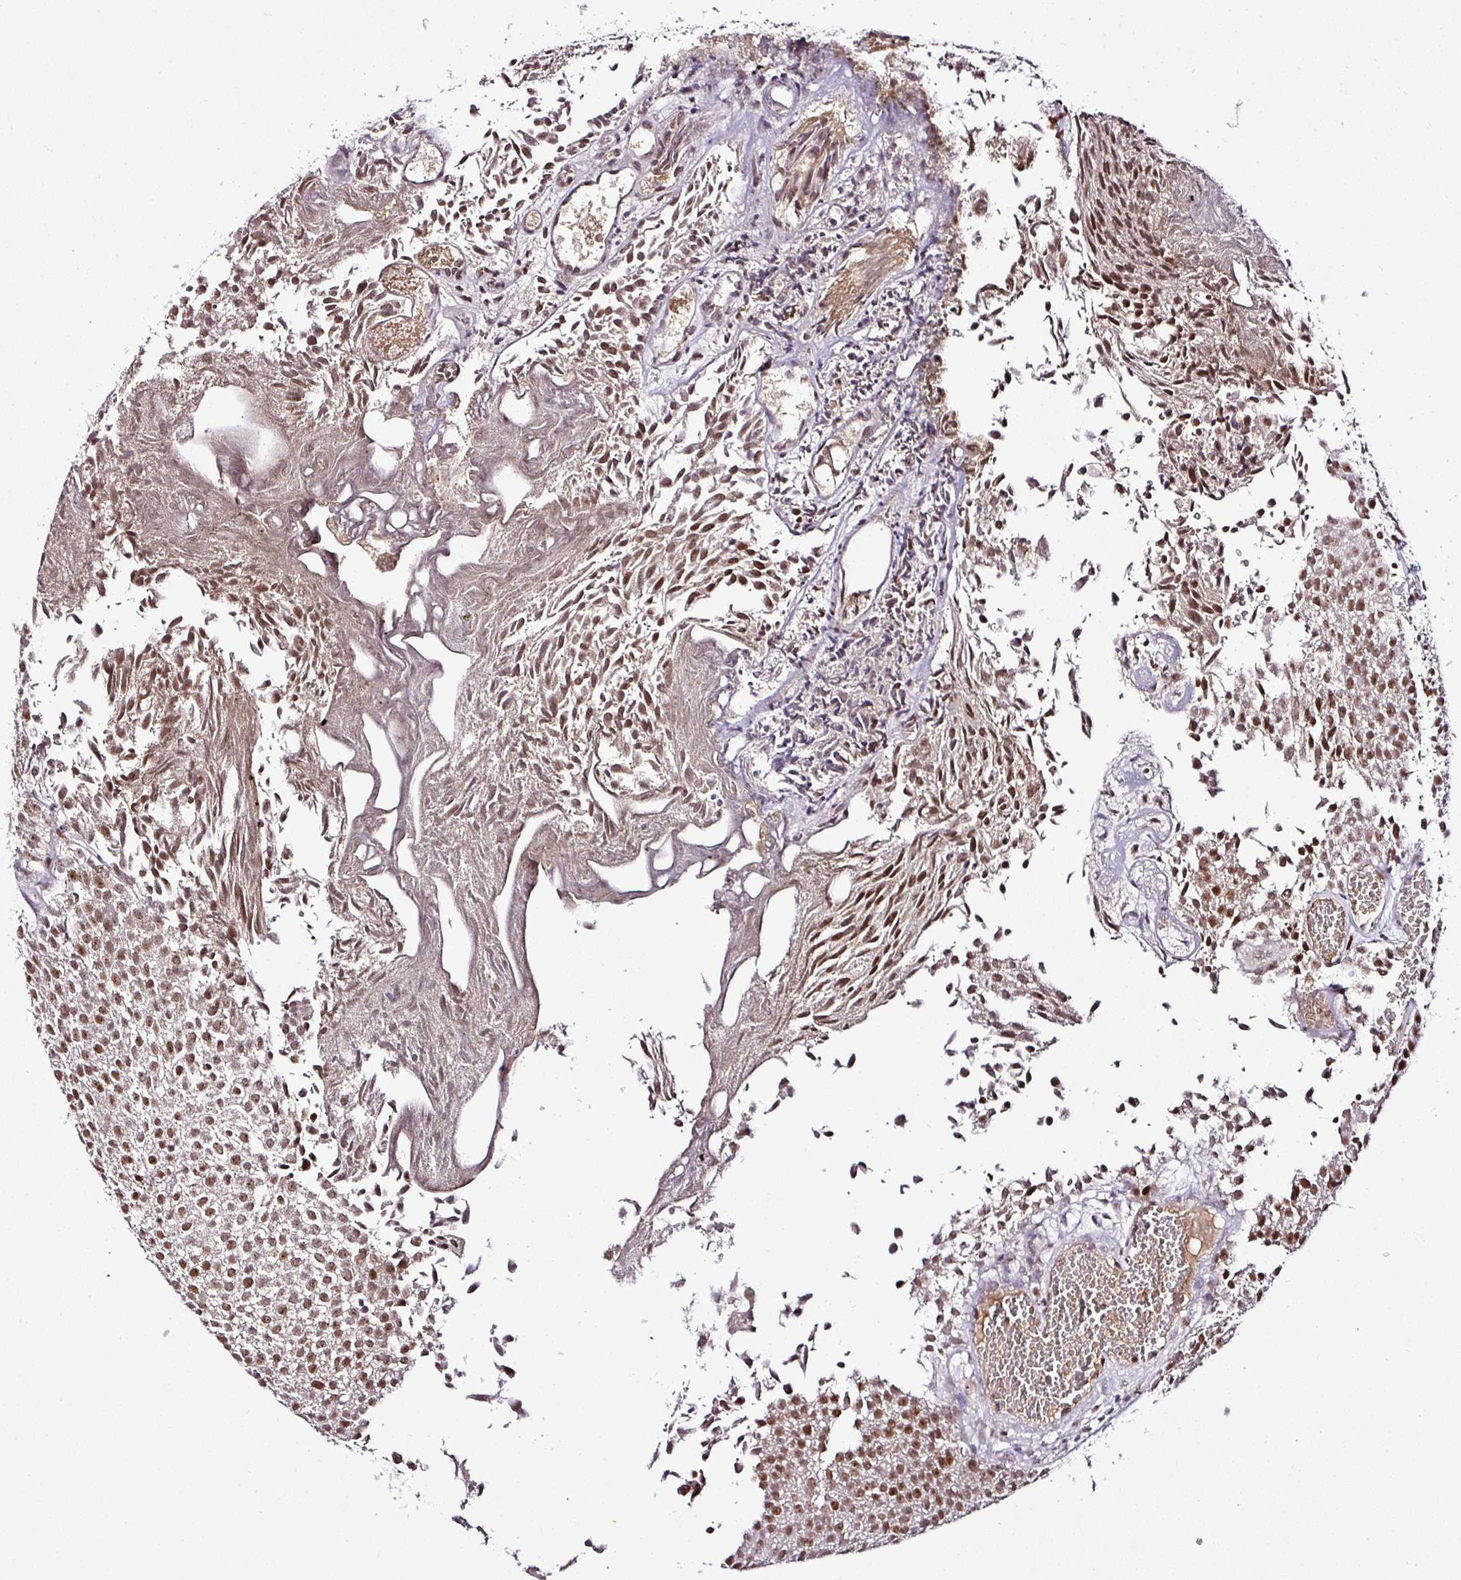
{"staining": {"intensity": "strong", "quantity": ">75%", "location": "nuclear"}, "tissue": "urothelial cancer", "cell_type": "Tumor cells", "image_type": "cancer", "snomed": [{"axis": "morphology", "description": "Urothelial carcinoma, Low grade"}, {"axis": "topography", "description": "Urinary bladder"}], "caption": "Brown immunohistochemical staining in human urothelial cancer reveals strong nuclear staining in approximately >75% of tumor cells.", "gene": "KLF16", "patient": {"sex": "female", "age": 79}}